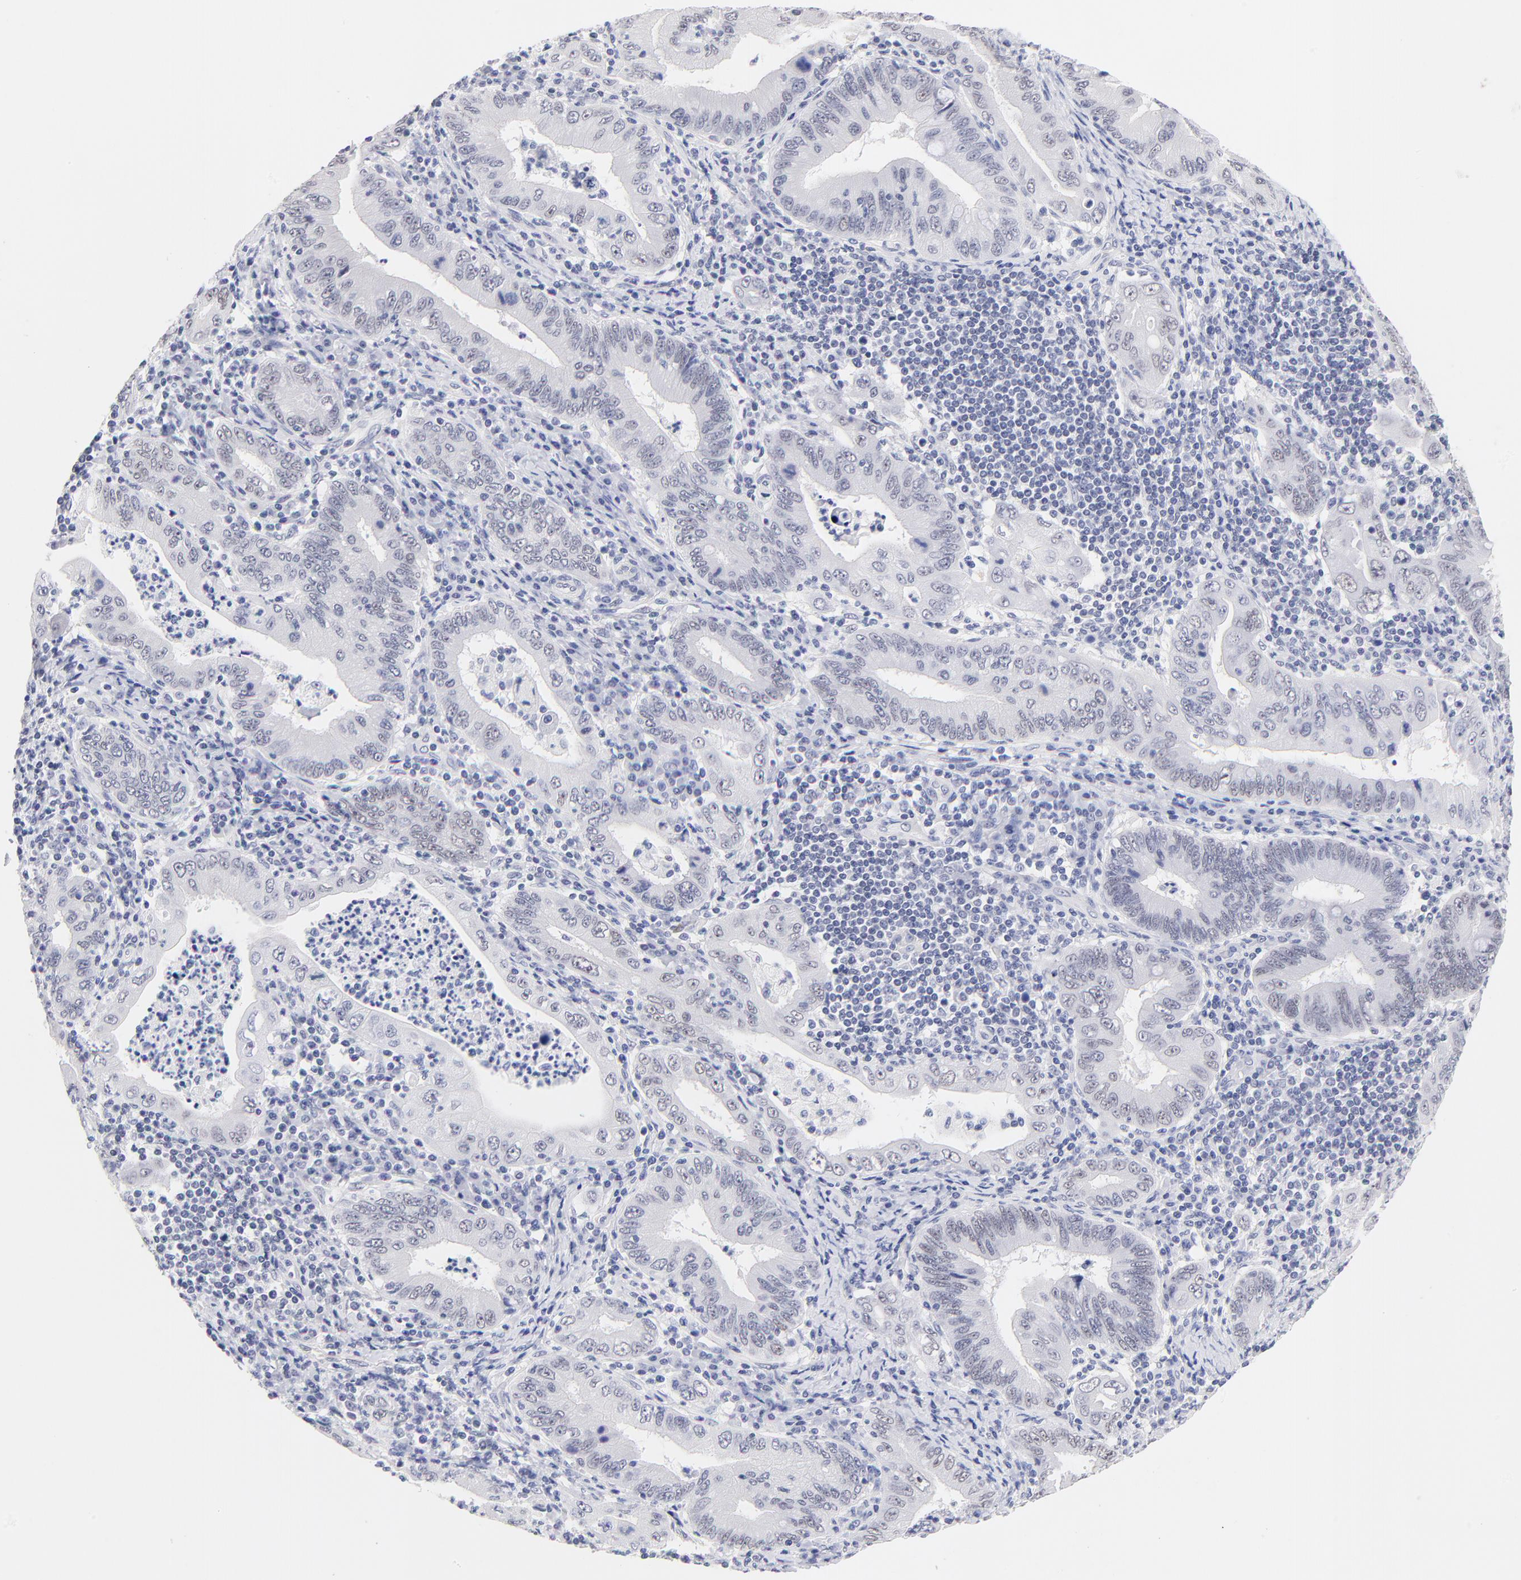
{"staining": {"intensity": "negative", "quantity": "none", "location": "none"}, "tissue": "stomach cancer", "cell_type": "Tumor cells", "image_type": "cancer", "snomed": [{"axis": "morphology", "description": "Normal tissue, NOS"}, {"axis": "morphology", "description": "Adenocarcinoma, NOS"}, {"axis": "topography", "description": "Esophagus"}, {"axis": "topography", "description": "Stomach, upper"}, {"axis": "topography", "description": "Peripheral nerve tissue"}], "caption": "Protein analysis of stomach adenocarcinoma shows no significant expression in tumor cells.", "gene": "ZNF74", "patient": {"sex": "male", "age": 62}}